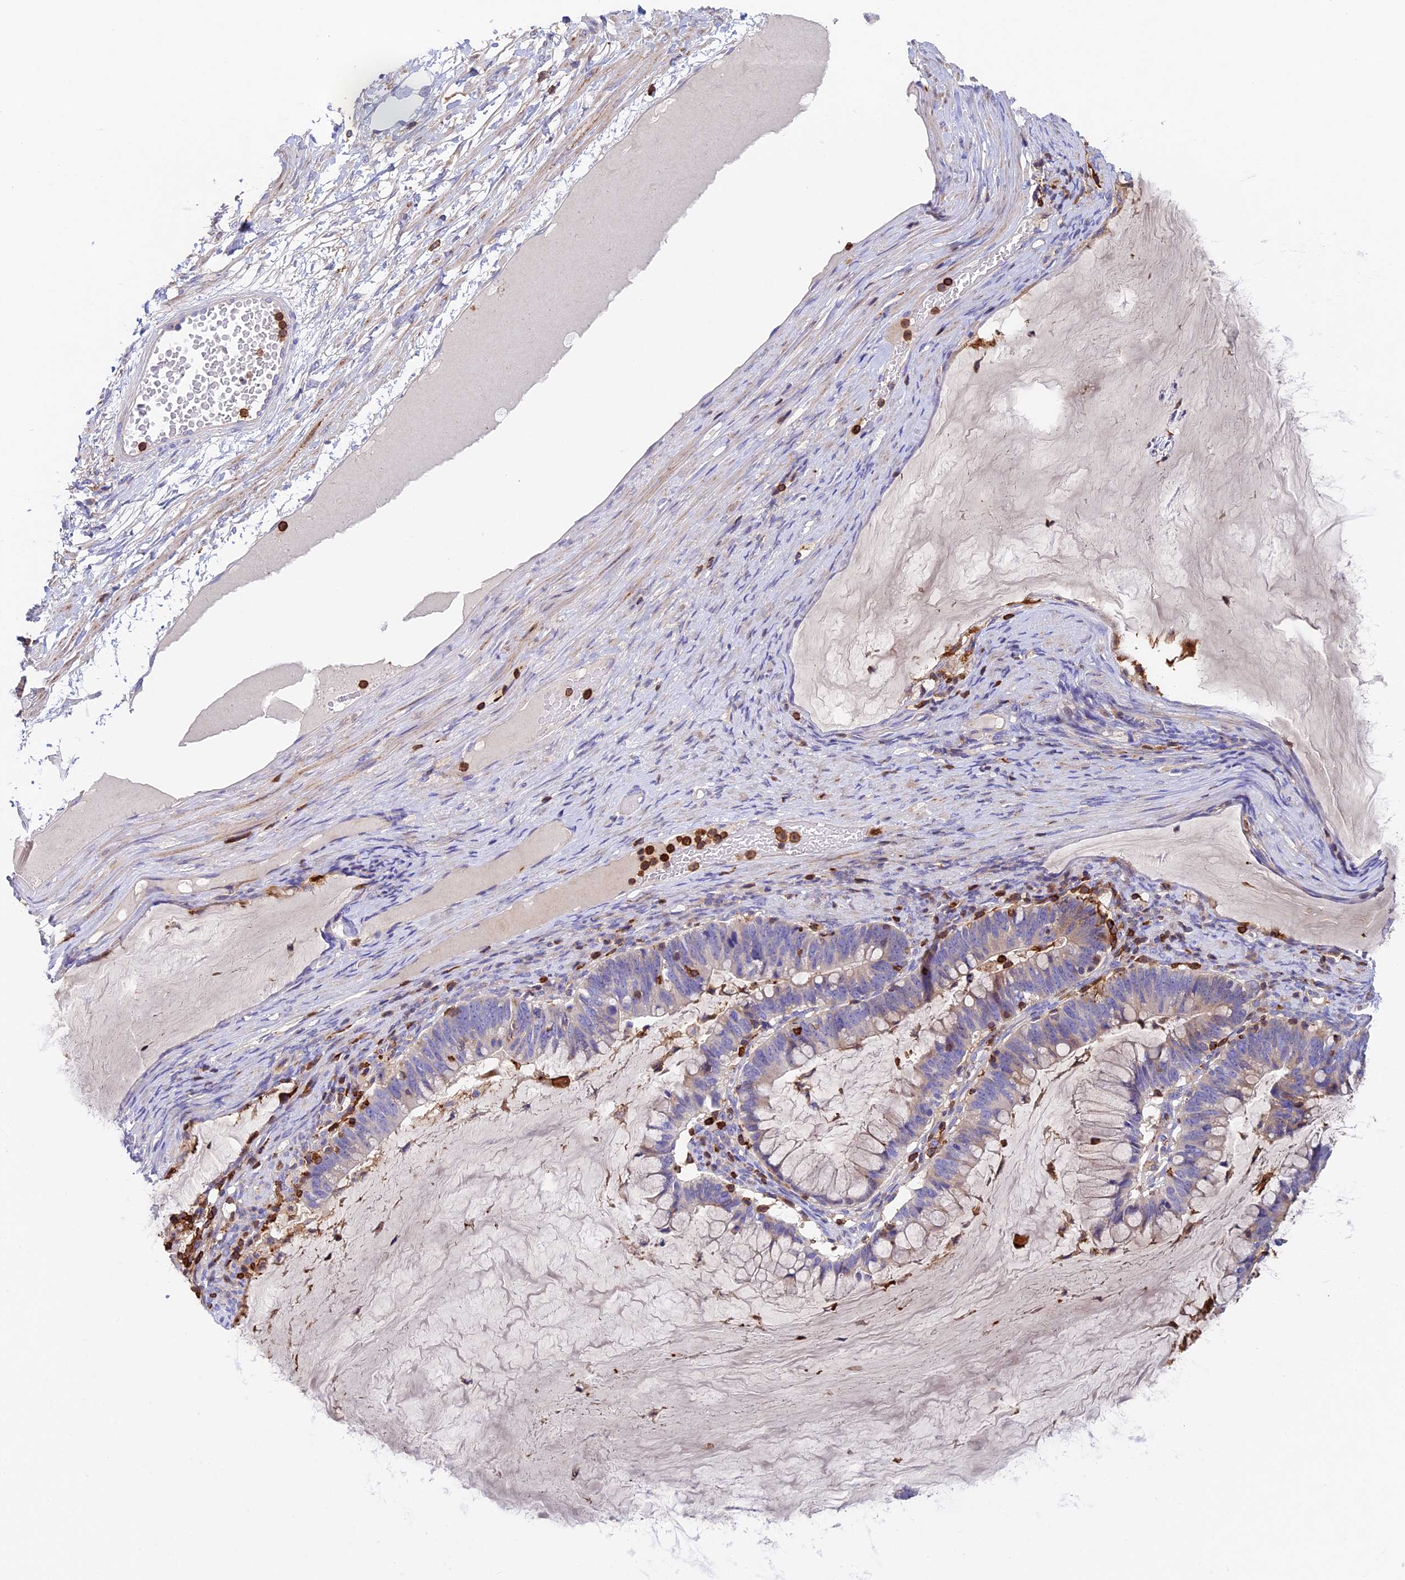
{"staining": {"intensity": "weak", "quantity": "<25%", "location": "cytoplasmic/membranous"}, "tissue": "ovarian cancer", "cell_type": "Tumor cells", "image_type": "cancer", "snomed": [{"axis": "morphology", "description": "Cystadenocarcinoma, mucinous, NOS"}, {"axis": "topography", "description": "Ovary"}], "caption": "Histopathology image shows no protein positivity in tumor cells of ovarian cancer tissue.", "gene": "ADAT1", "patient": {"sex": "female", "age": 61}}